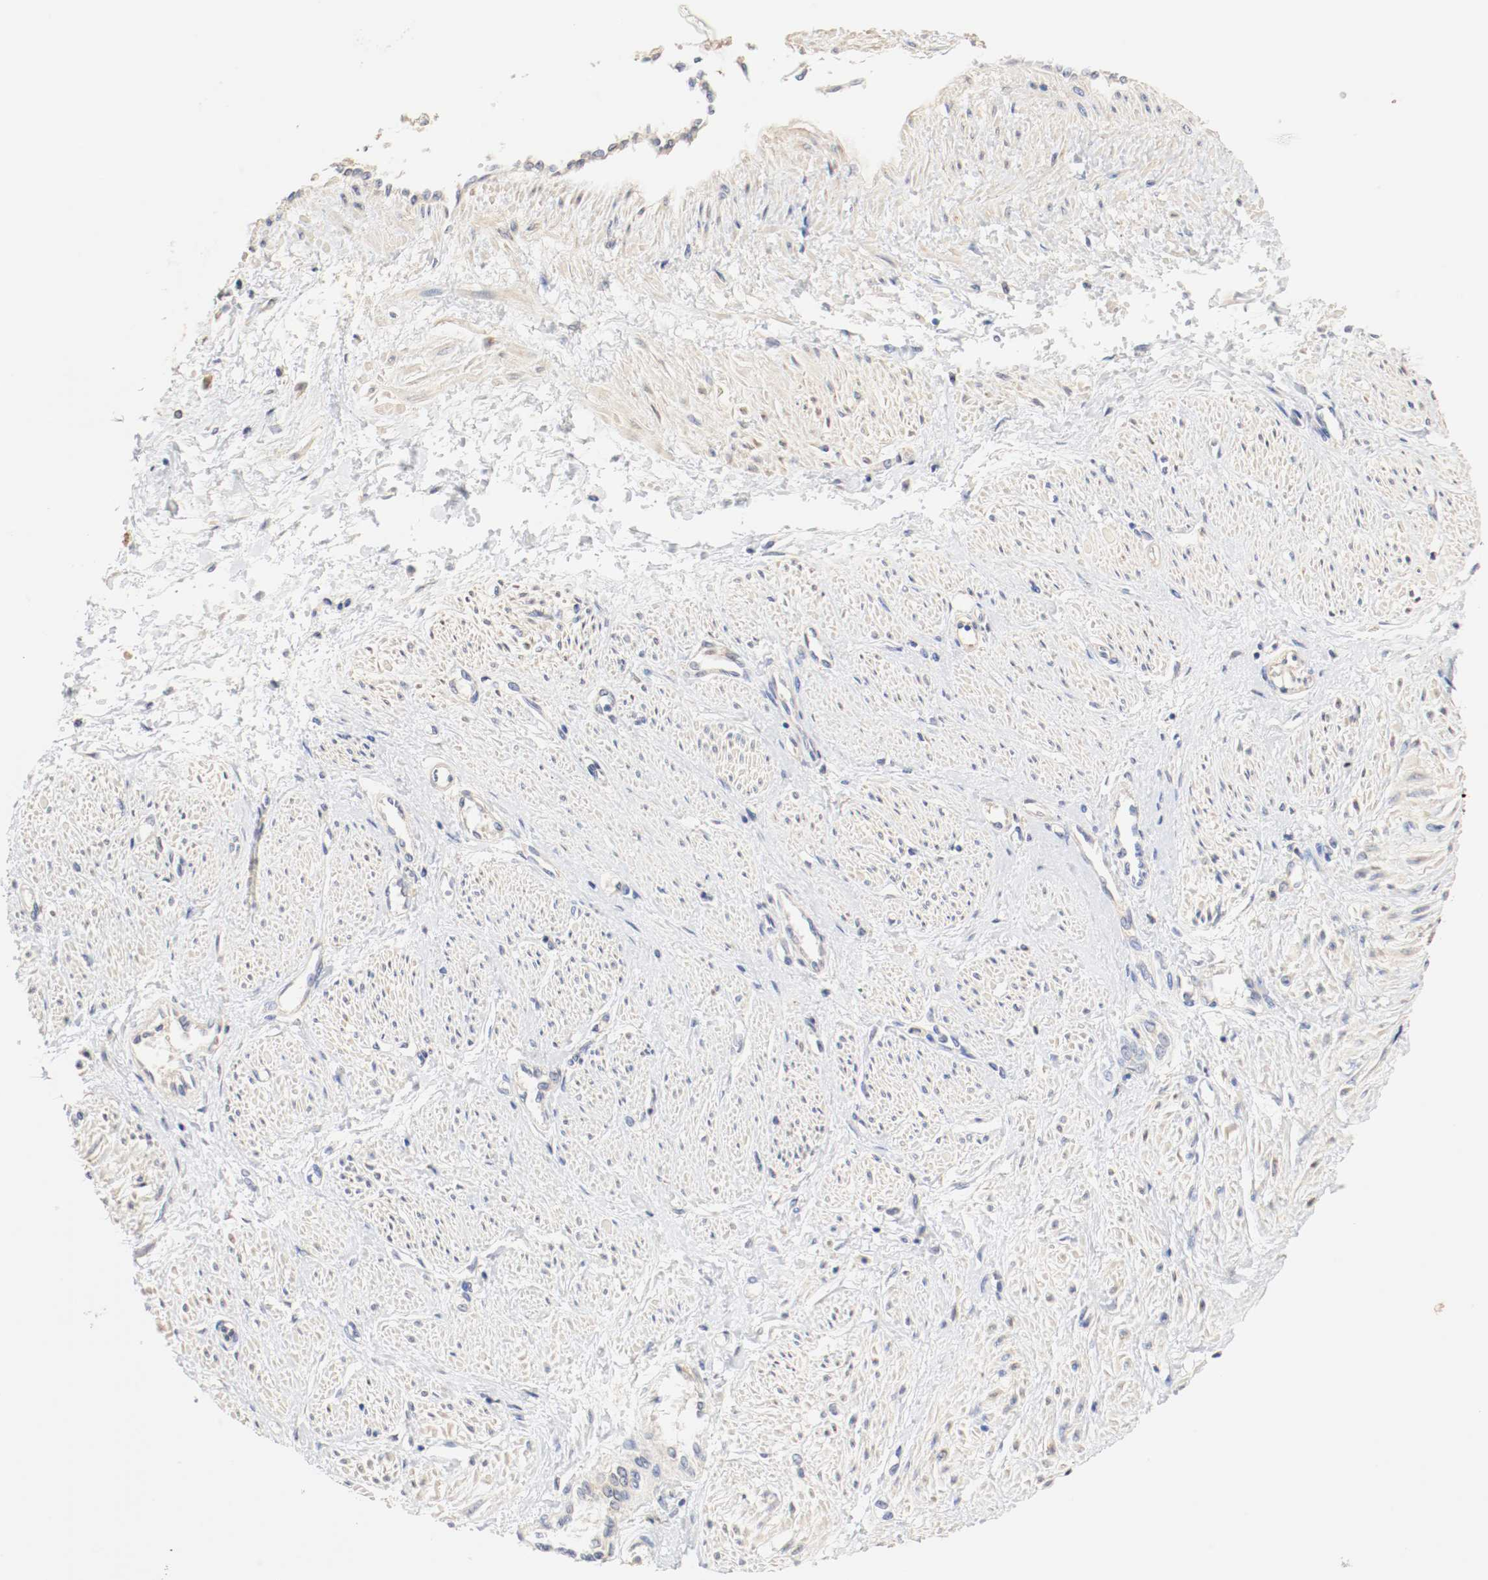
{"staining": {"intensity": "weak", "quantity": "<25%", "location": "cytoplasmic/membranous"}, "tissue": "smooth muscle", "cell_type": "Smooth muscle cells", "image_type": "normal", "snomed": [{"axis": "morphology", "description": "Normal tissue, NOS"}, {"axis": "topography", "description": "Smooth muscle"}, {"axis": "topography", "description": "Uterus"}], "caption": "Smooth muscle cells are negative for brown protein staining in benign smooth muscle. Nuclei are stained in blue.", "gene": "GIT1", "patient": {"sex": "female", "age": 39}}